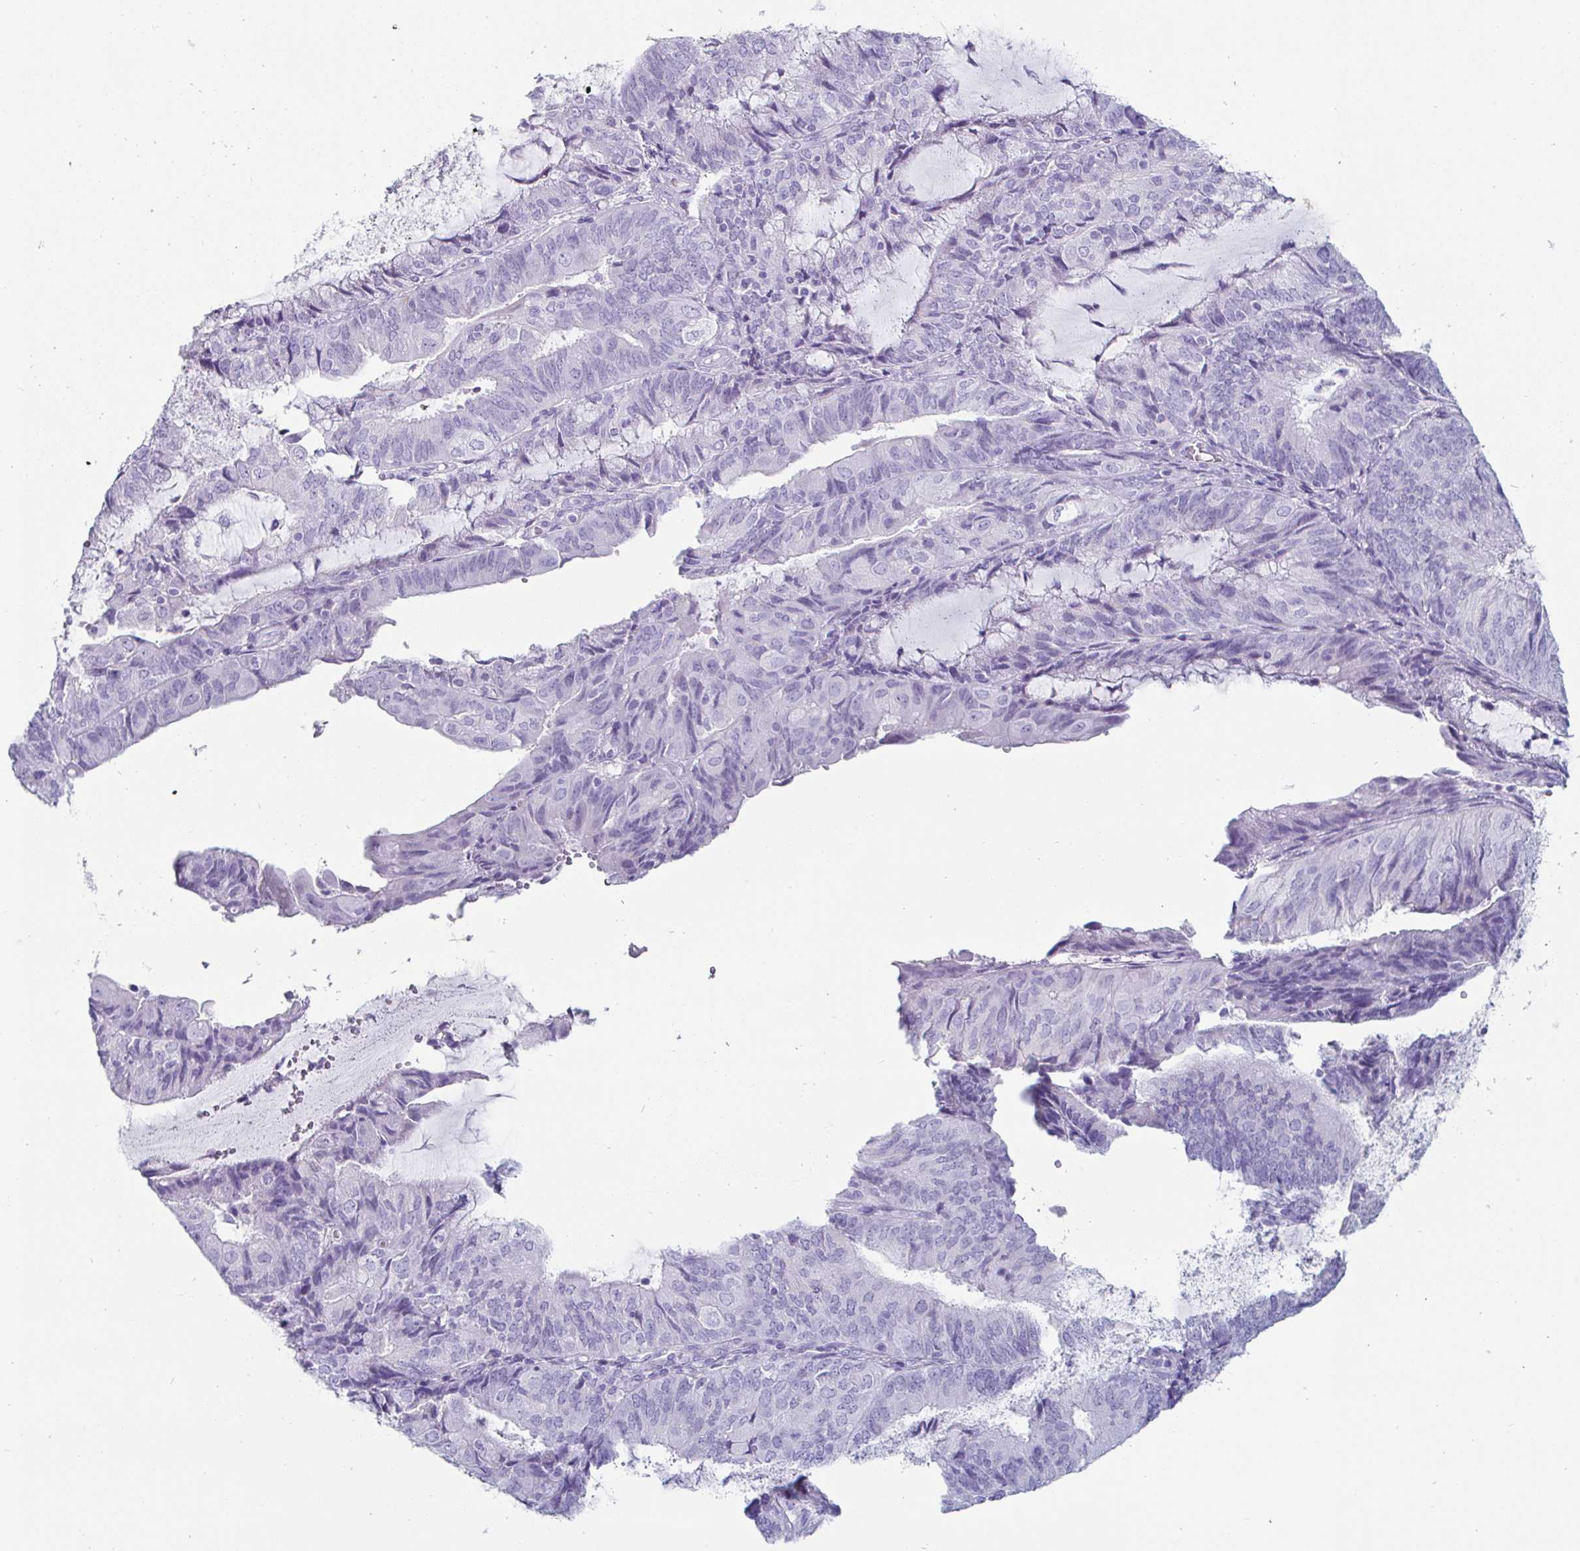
{"staining": {"intensity": "negative", "quantity": "none", "location": "none"}, "tissue": "endometrial cancer", "cell_type": "Tumor cells", "image_type": "cancer", "snomed": [{"axis": "morphology", "description": "Adenocarcinoma, NOS"}, {"axis": "topography", "description": "Endometrium"}], "caption": "Human endometrial cancer stained for a protein using IHC displays no staining in tumor cells.", "gene": "CREG2", "patient": {"sex": "female", "age": 81}}